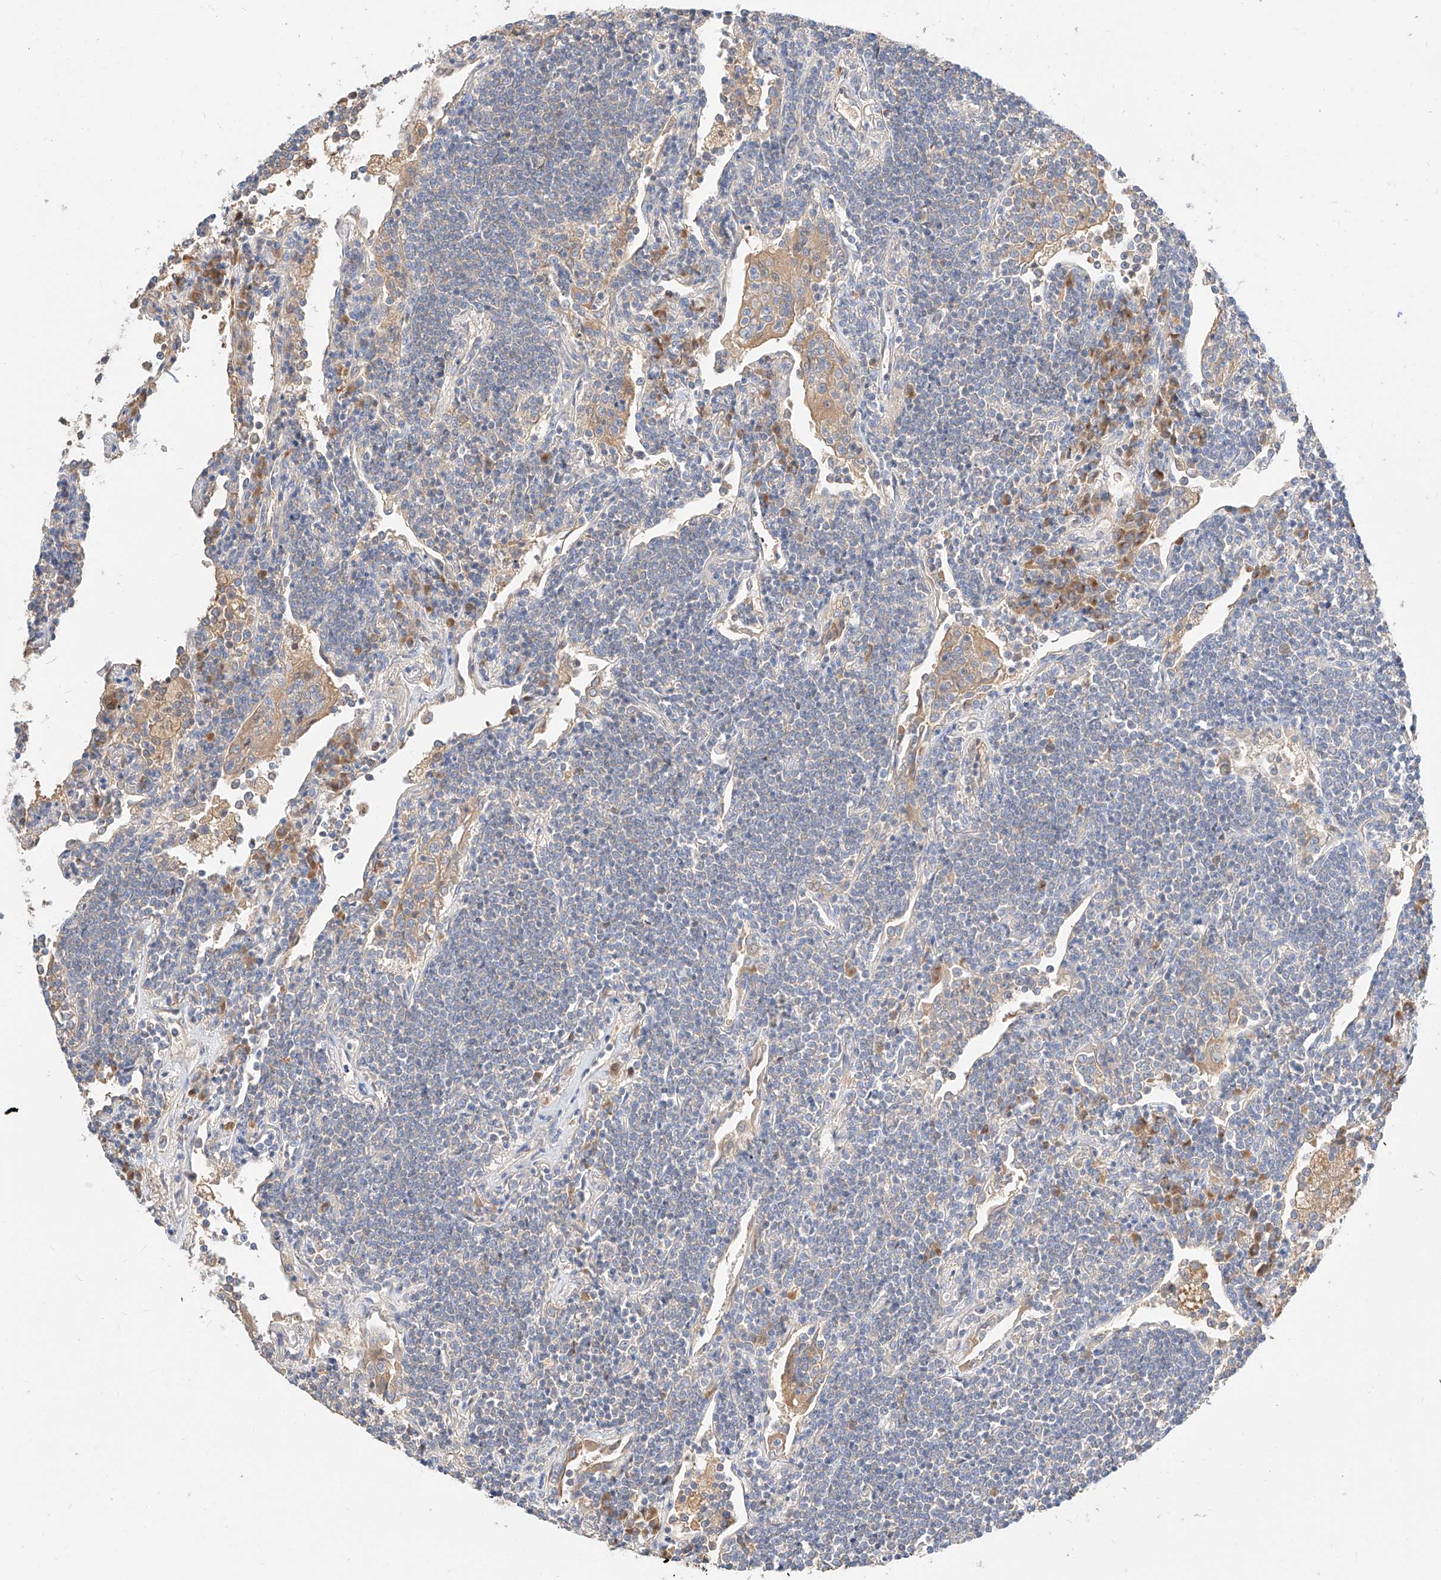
{"staining": {"intensity": "negative", "quantity": "none", "location": "none"}, "tissue": "lymphoma", "cell_type": "Tumor cells", "image_type": "cancer", "snomed": [{"axis": "morphology", "description": "Malignant lymphoma, non-Hodgkin's type, Low grade"}, {"axis": "topography", "description": "Lung"}], "caption": "Lymphoma was stained to show a protein in brown. There is no significant staining in tumor cells.", "gene": "MAP7", "patient": {"sex": "female", "age": 71}}